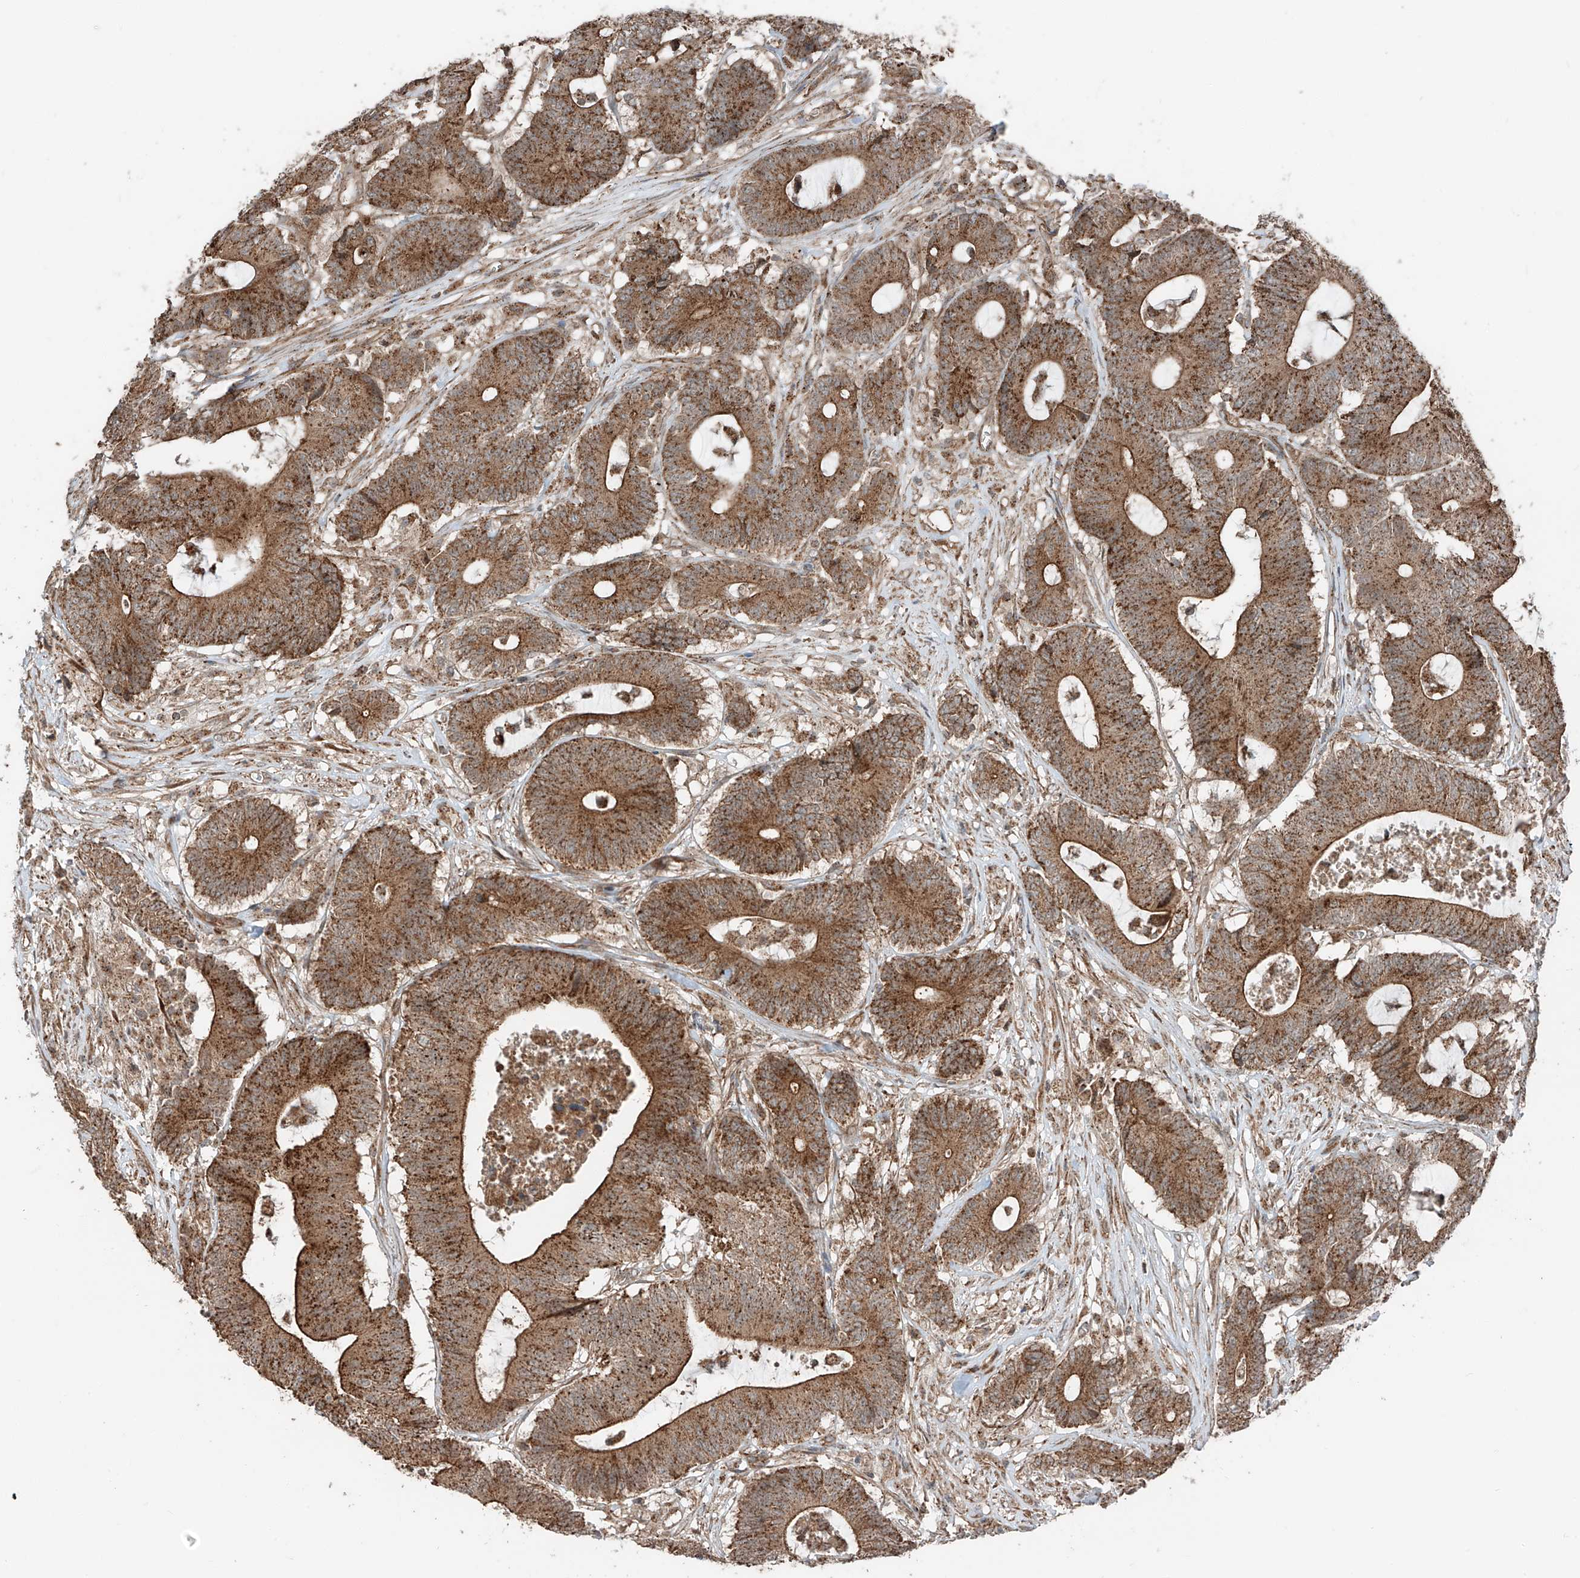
{"staining": {"intensity": "strong", "quantity": ">75%", "location": "cytoplasmic/membranous"}, "tissue": "colorectal cancer", "cell_type": "Tumor cells", "image_type": "cancer", "snomed": [{"axis": "morphology", "description": "Adenocarcinoma, NOS"}, {"axis": "topography", "description": "Colon"}], "caption": "Protein expression analysis of human adenocarcinoma (colorectal) reveals strong cytoplasmic/membranous staining in approximately >75% of tumor cells.", "gene": "CEP162", "patient": {"sex": "female", "age": 84}}